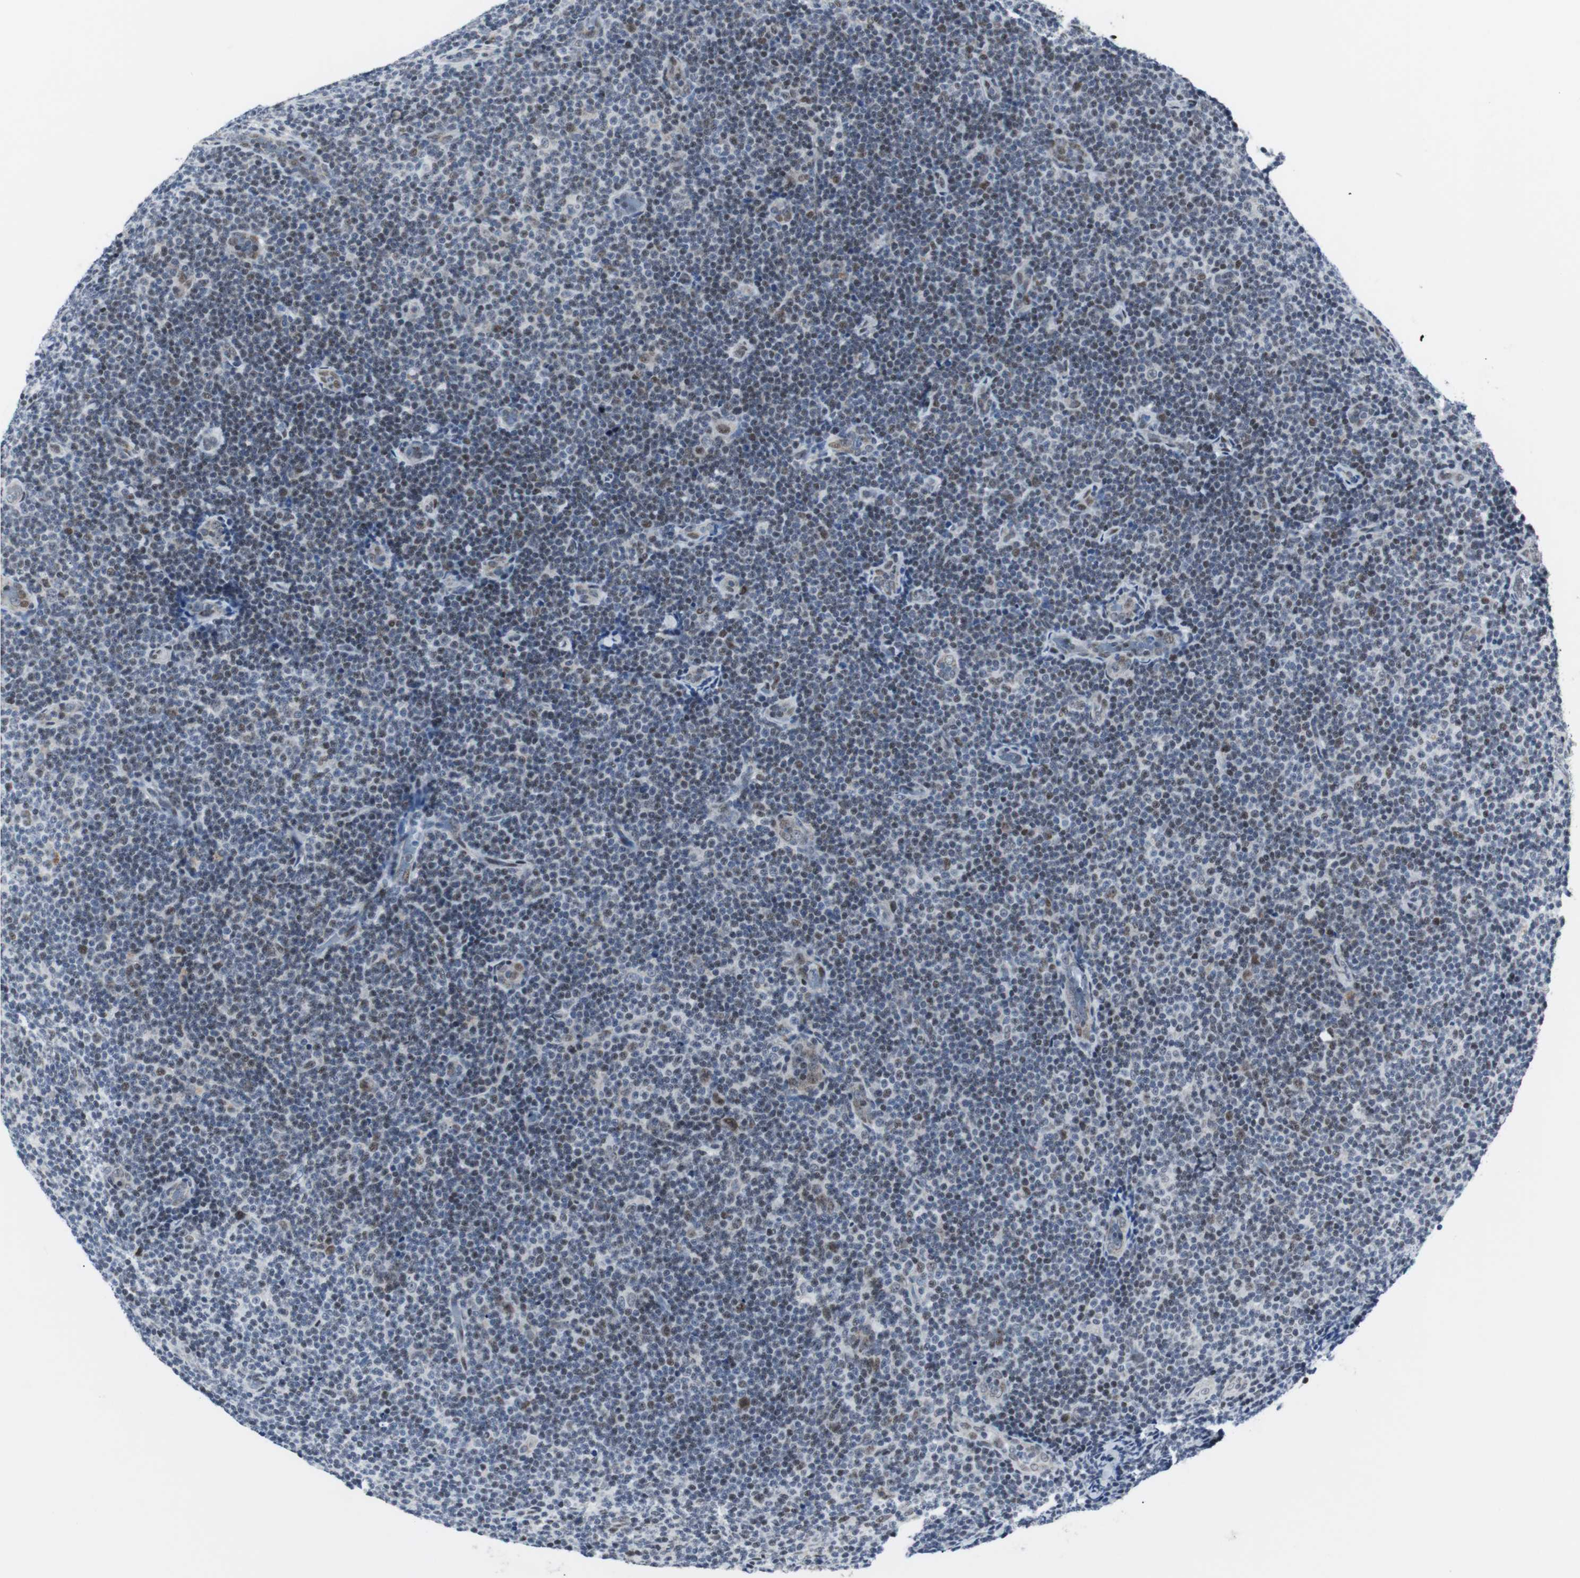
{"staining": {"intensity": "weak", "quantity": "25%-75%", "location": "nuclear"}, "tissue": "lymphoma", "cell_type": "Tumor cells", "image_type": "cancer", "snomed": [{"axis": "morphology", "description": "Malignant lymphoma, non-Hodgkin's type, Low grade"}, {"axis": "topography", "description": "Lymph node"}], "caption": "Tumor cells display weak nuclear positivity in approximately 25%-75% of cells in low-grade malignant lymphoma, non-Hodgkin's type.", "gene": "MTA1", "patient": {"sex": "male", "age": 83}}